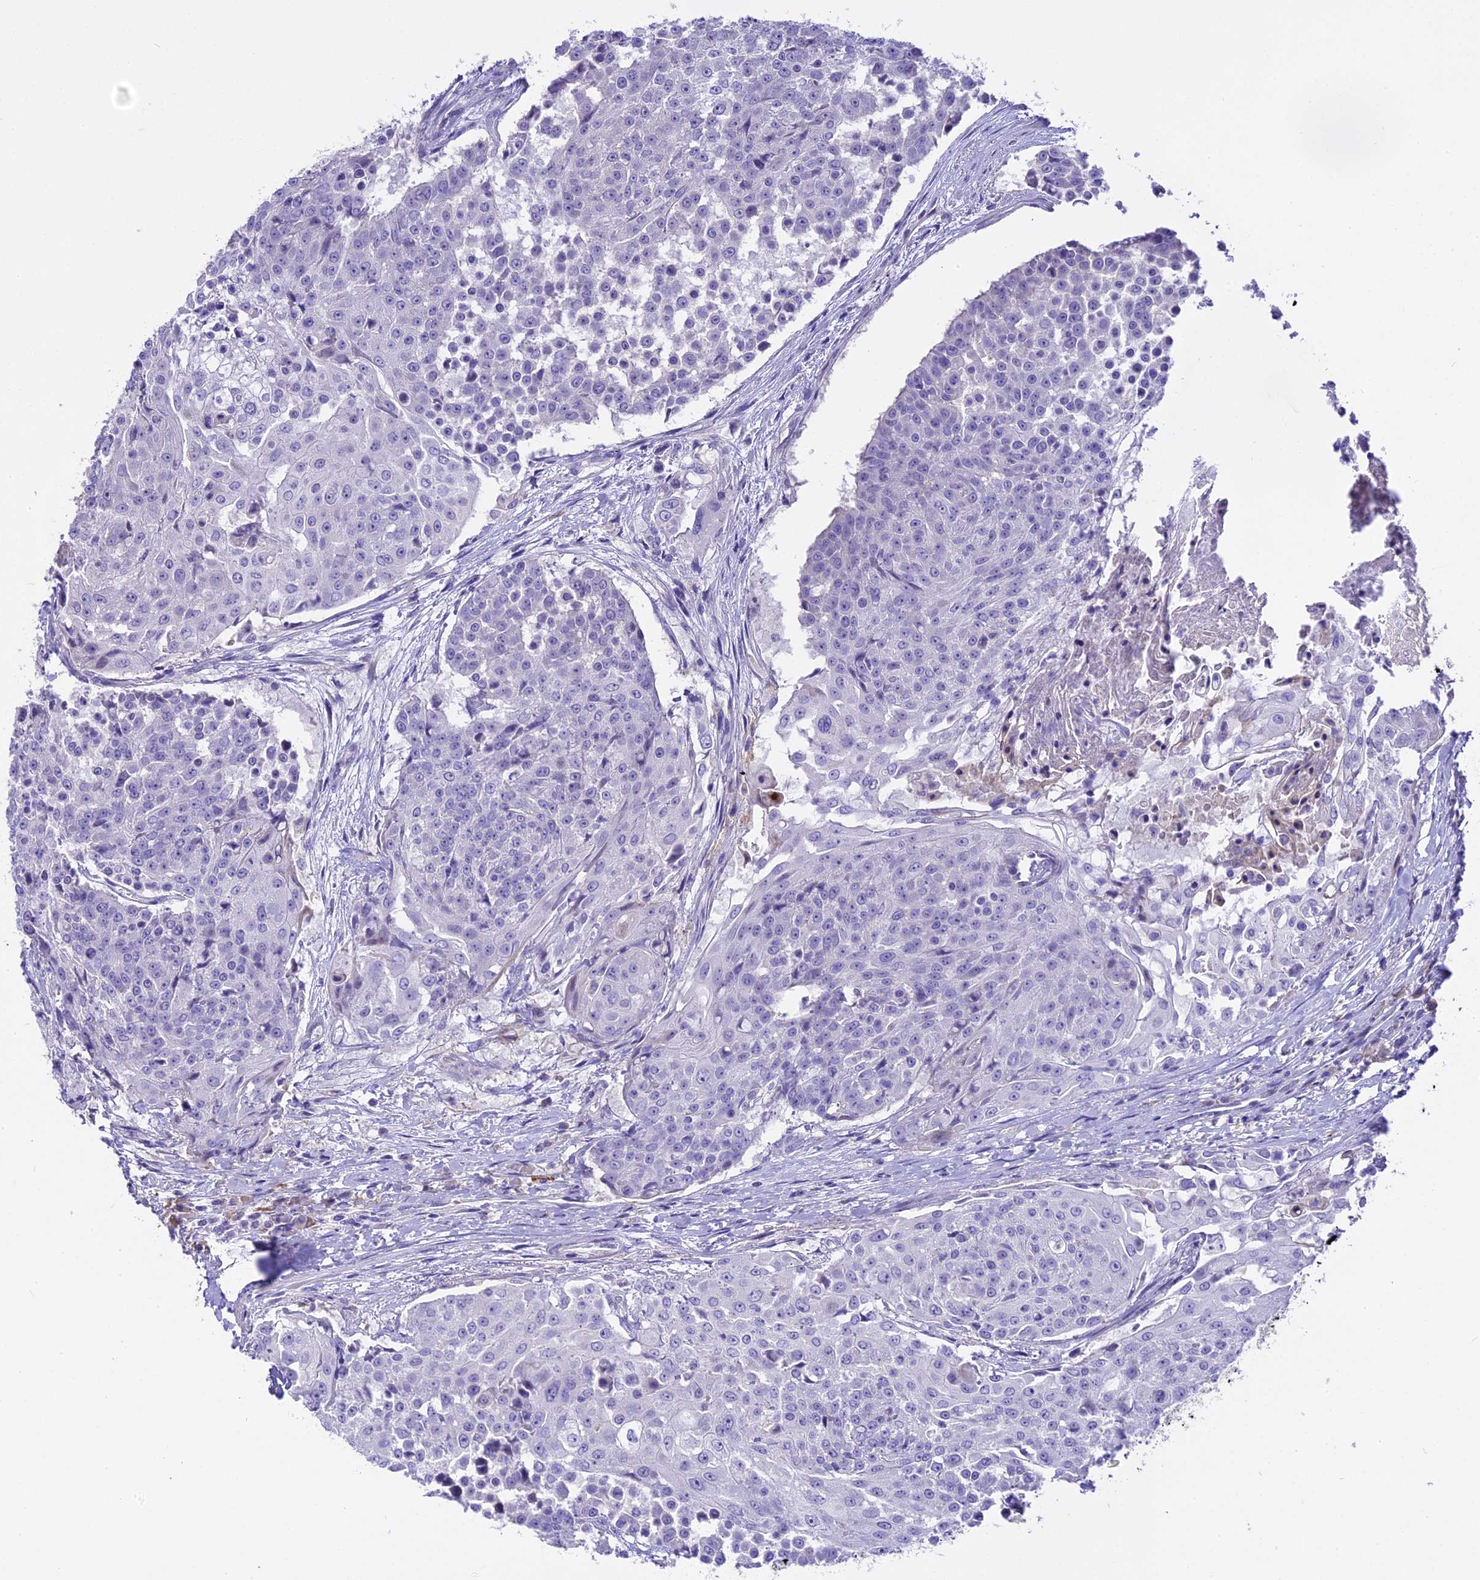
{"staining": {"intensity": "negative", "quantity": "none", "location": "none"}, "tissue": "urothelial cancer", "cell_type": "Tumor cells", "image_type": "cancer", "snomed": [{"axis": "morphology", "description": "Urothelial carcinoma, High grade"}, {"axis": "topography", "description": "Urinary bladder"}], "caption": "This photomicrograph is of urothelial cancer stained with immunohistochemistry (IHC) to label a protein in brown with the nuclei are counter-stained blue. There is no positivity in tumor cells.", "gene": "NOD2", "patient": {"sex": "female", "age": 63}}